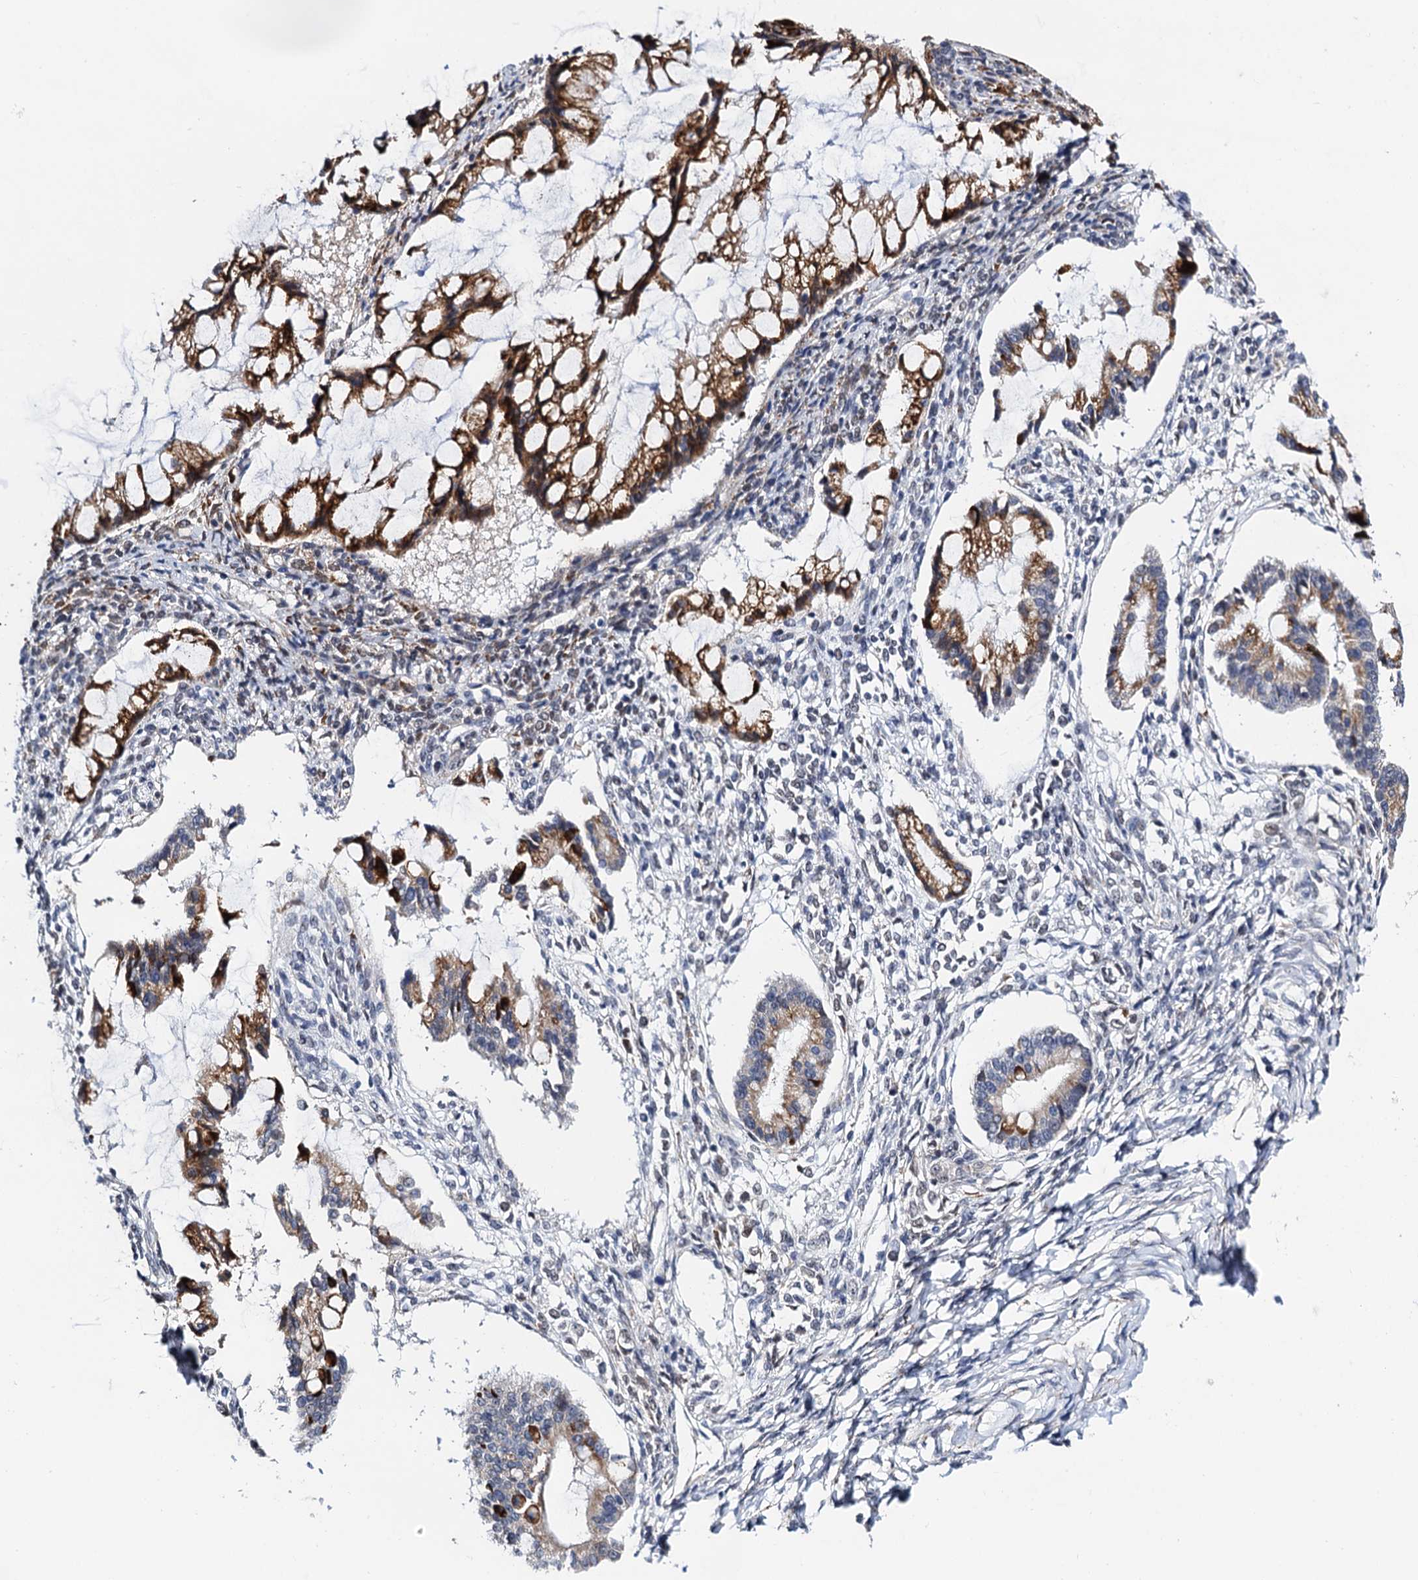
{"staining": {"intensity": "strong", "quantity": ">75%", "location": "cytoplasmic/membranous"}, "tissue": "ovarian cancer", "cell_type": "Tumor cells", "image_type": "cancer", "snomed": [{"axis": "morphology", "description": "Cystadenocarcinoma, mucinous, NOS"}, {"axis": "topography", "description": "Ovary"}], "caption": "This image exhibits immunohistochemistry (IHC) staining of ovarian mucinous cystadenocarcinoma, with high strong cytoplasmic/membranous positivity in approximately >75% of tumor cells.", "gene": "SLC7A10", "patient": {"sex": "female", "age": 73}}